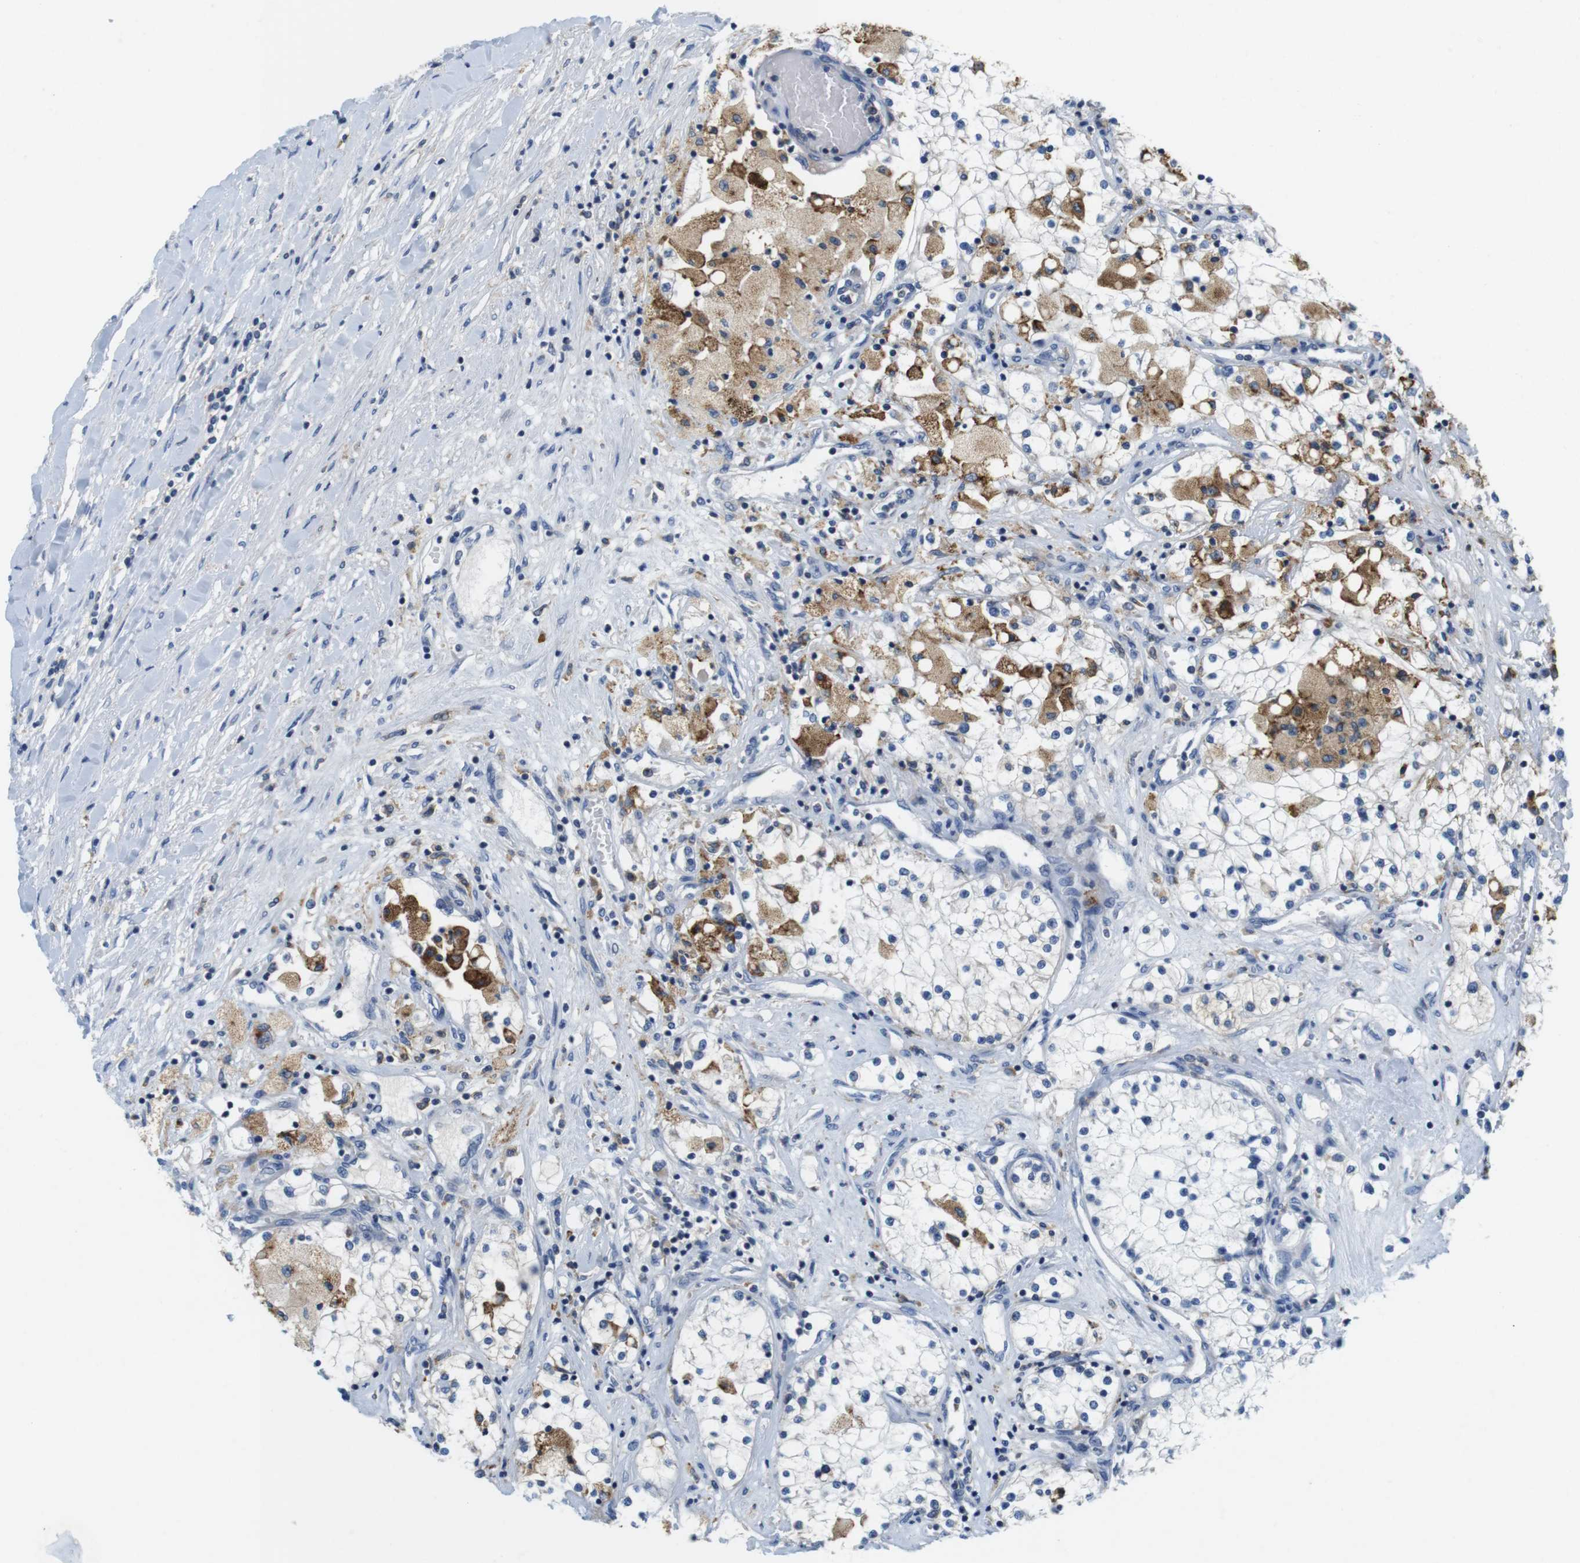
{"staining": {"intensity": "negative", "quantity": "none", "location": "none"}, "tissue": "renal cancer", "cell_type": "Tumor cells", "image_type": "cancer", "snomed": [{"axis": "morphology", "description": "Adenocarcinoma, NOS"}, {"axis": "topography", "description": "Kidney"}], "caption": "Tumor cells are negative for protein expression in human renal cancer (adenocarcinoma). (DAB (3,3'-diaminobenzidine) IHC visualized using brightfield microscopy, high magnification).", "gene": "CNGA2", "patient": {"sex": "male", "age": 68}}